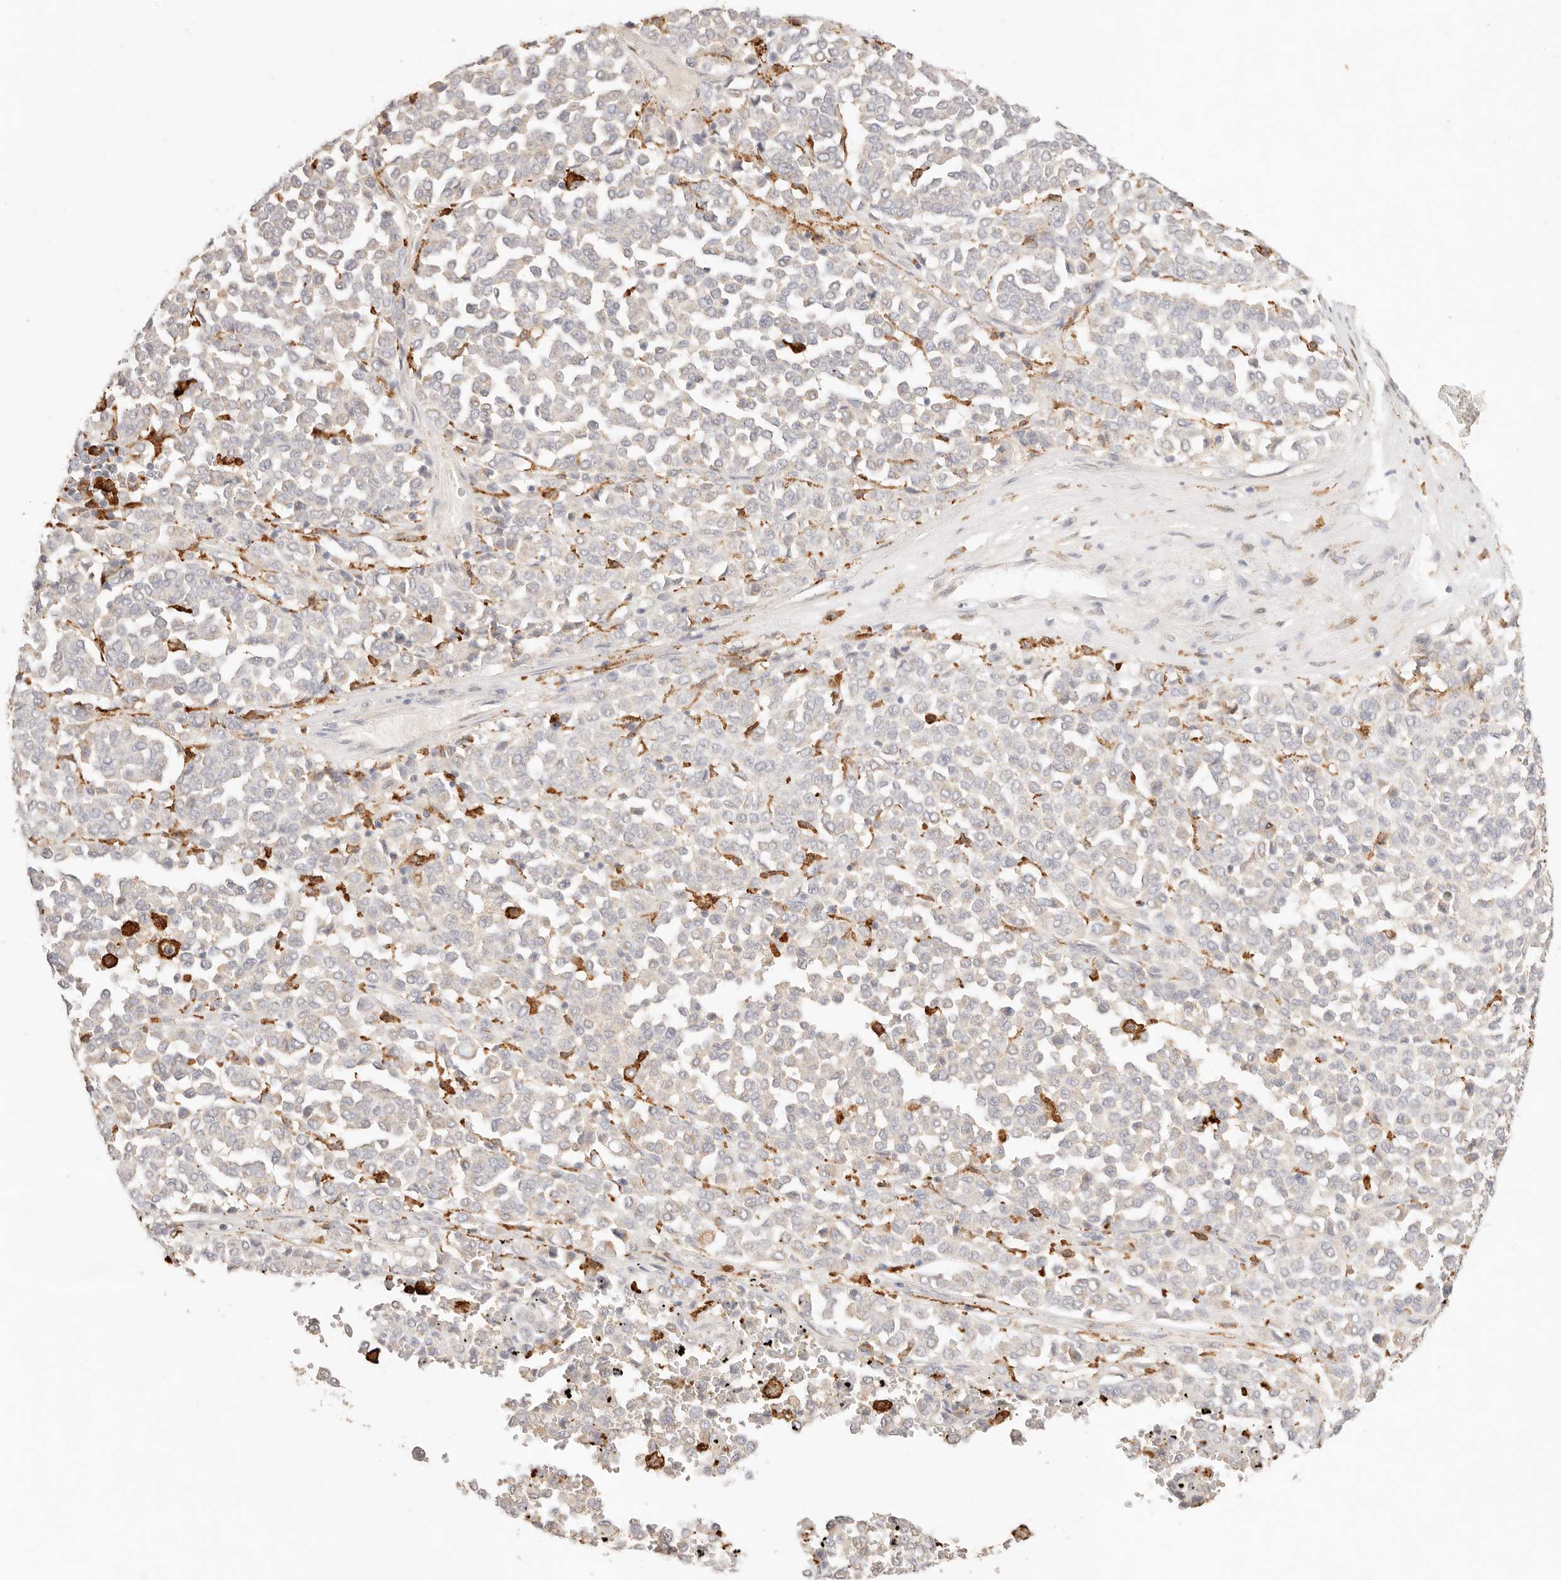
{"staining": {"intensity": "negative", "quantity": "none", "location": "none"}, "tissue": "melanoma", "cell_type": "Tumor cells", "image_type": "cancer", "snomed": [{"axis": "morphology", "description": "Malignant melanoma, Metastatic site"}, {"axis": "topography", "description": "Pancreas"}], "caption": "Protein analysis of malignant melanoma (metastatic site) exhibits no significant staining in tumor cells.", "gene": "HK2", "patient": {"sex": "female", "age": 30}}